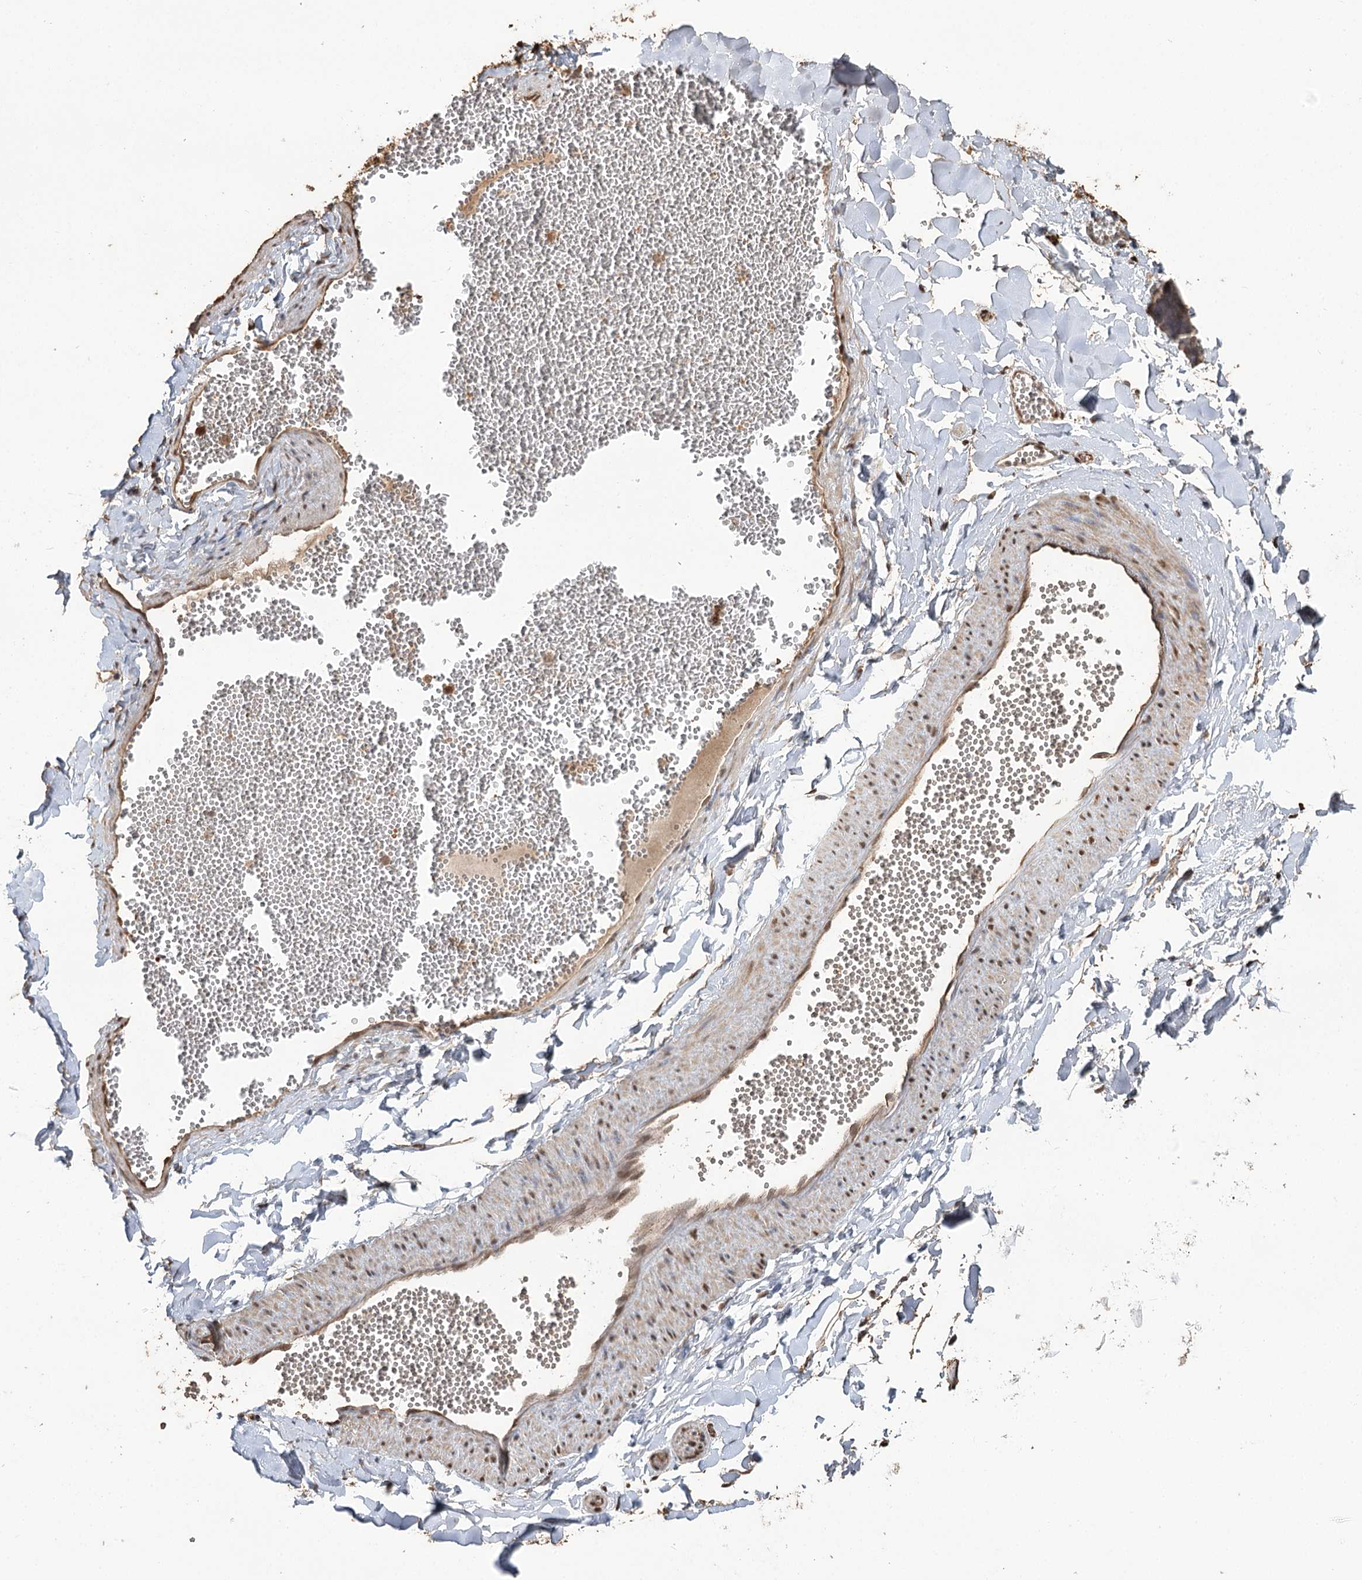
{"staining": {"intensity": "strong", "quantity": ">75%", "location": "cytoplasmic/membranous,nuclear"}, "tissue": "adipose tissue", "cell_type": "Adipocytes", "image_type": "normal", "snomed": [{"axis": "morphology", "description": "Normal tissue, NOS"}, {"axis": "topography", "description": "Gallbladder"}, {"axis": "topography", "description": "Peripheral nerve tissue"}], "caption": "Adipose tissue was stained to show a protein in brown. There is high levels of strong cytoplasmic/membranous,nuclear staining in approximately >75% of adipocytes. The protein is stained brown, and the nuclei are stained in blue (DAB (3,3'-diaminobenzidine) IHC with brightfield microscopy, high magnification).", "gene": "PLCH1", "patient": {"sex": "male", "age": 38}}